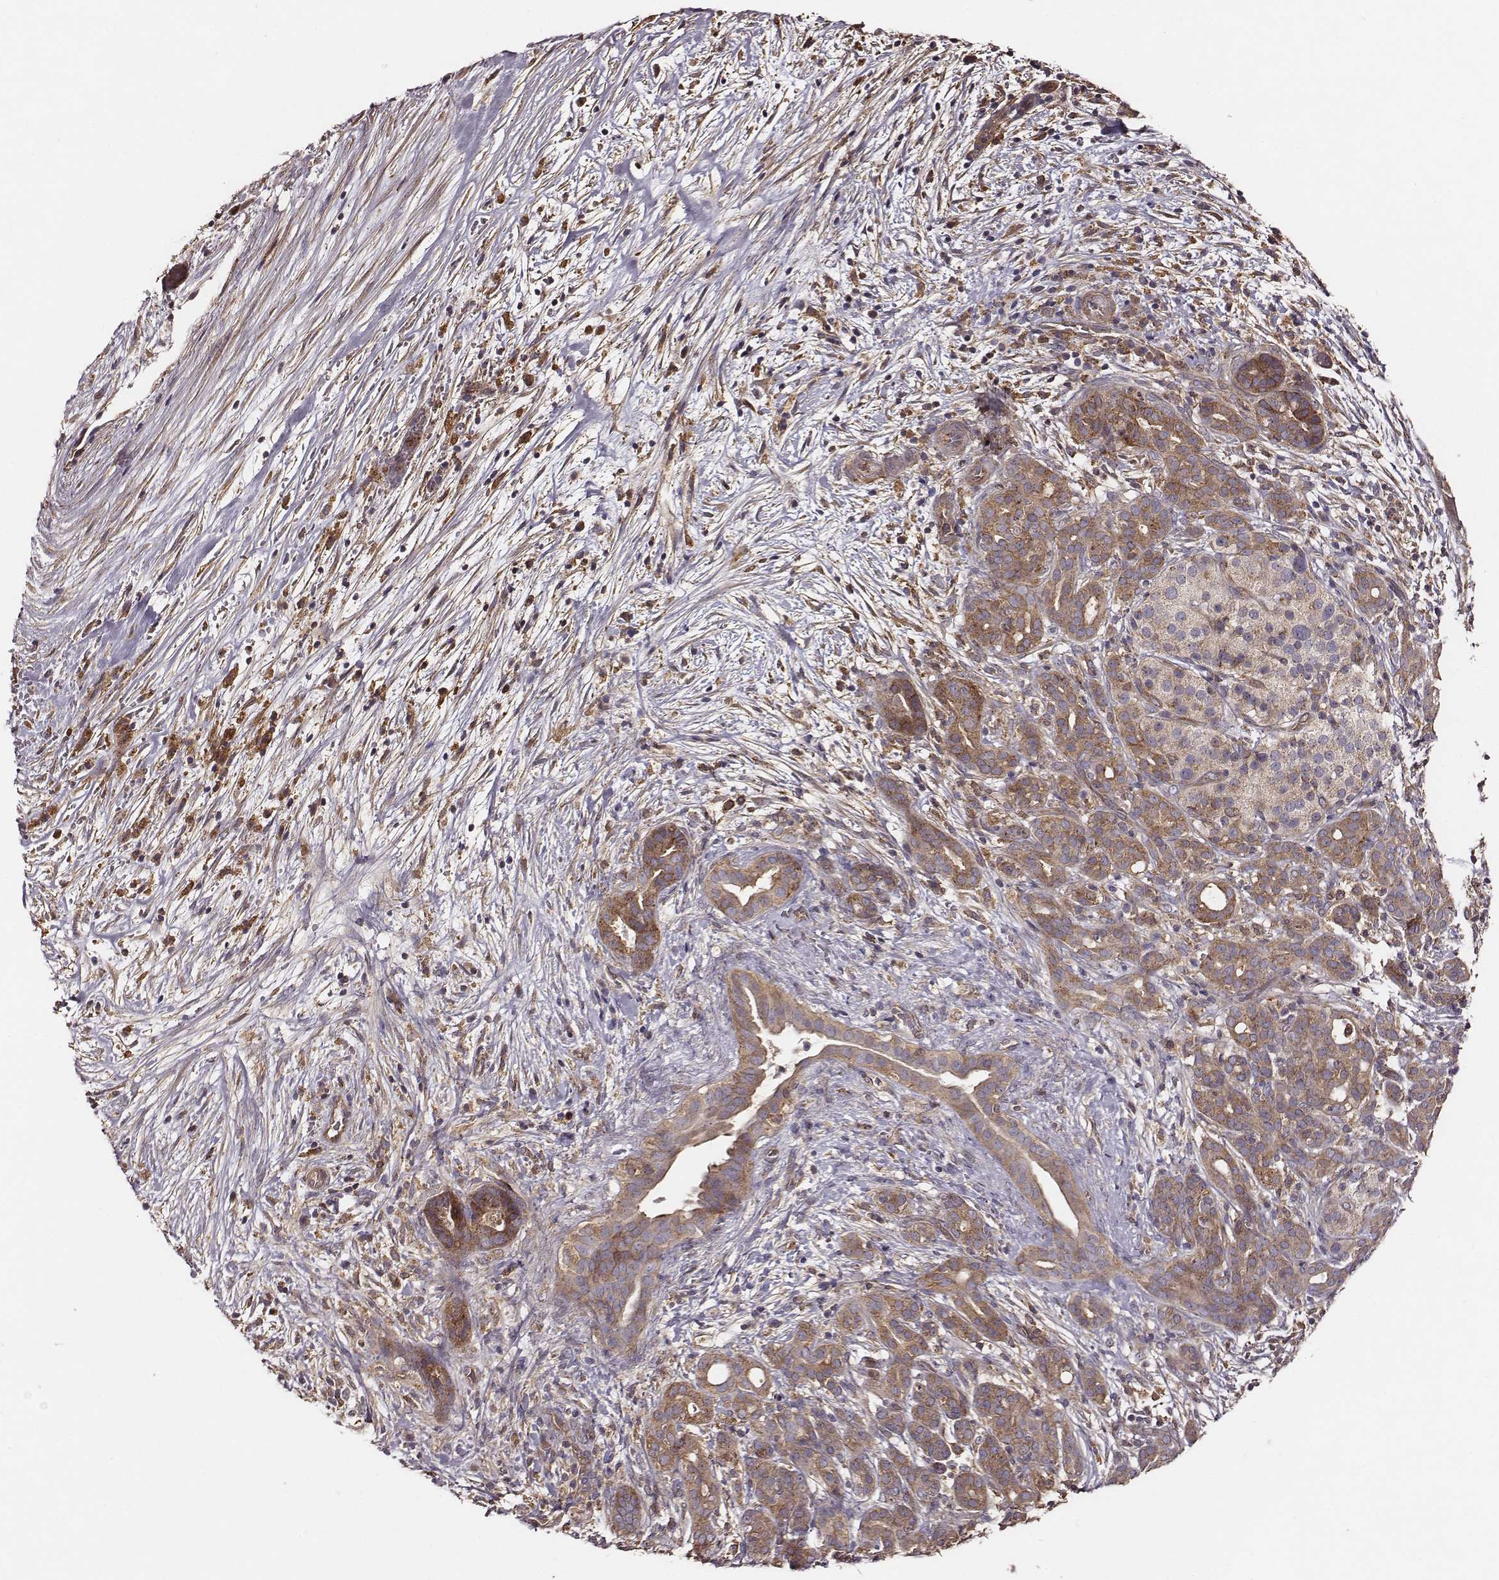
{"staining": {"intensity": "moderate", "quantity": ">75%", "location": "cytoplasmic/membranous"}, "tissue": "pancreatic cancer", "cell_type": "Tumor cells", "image_type": "cancer", "snomed": [{"axis": "morphology", "description": "Adenocarcinoma, NOS"}, {"axis": "topography", "description": "Pancreas"}], "caption": "Immunohistochemical staining of pancreatic adenocarcinoma displays medium levels of moderate cytoplasmic/membranous positivity in about >75% of tumor cells. Nuclei are stained in blue.", "gene": "VPS26A", "patient": {"sex": "male", "age": 44}}